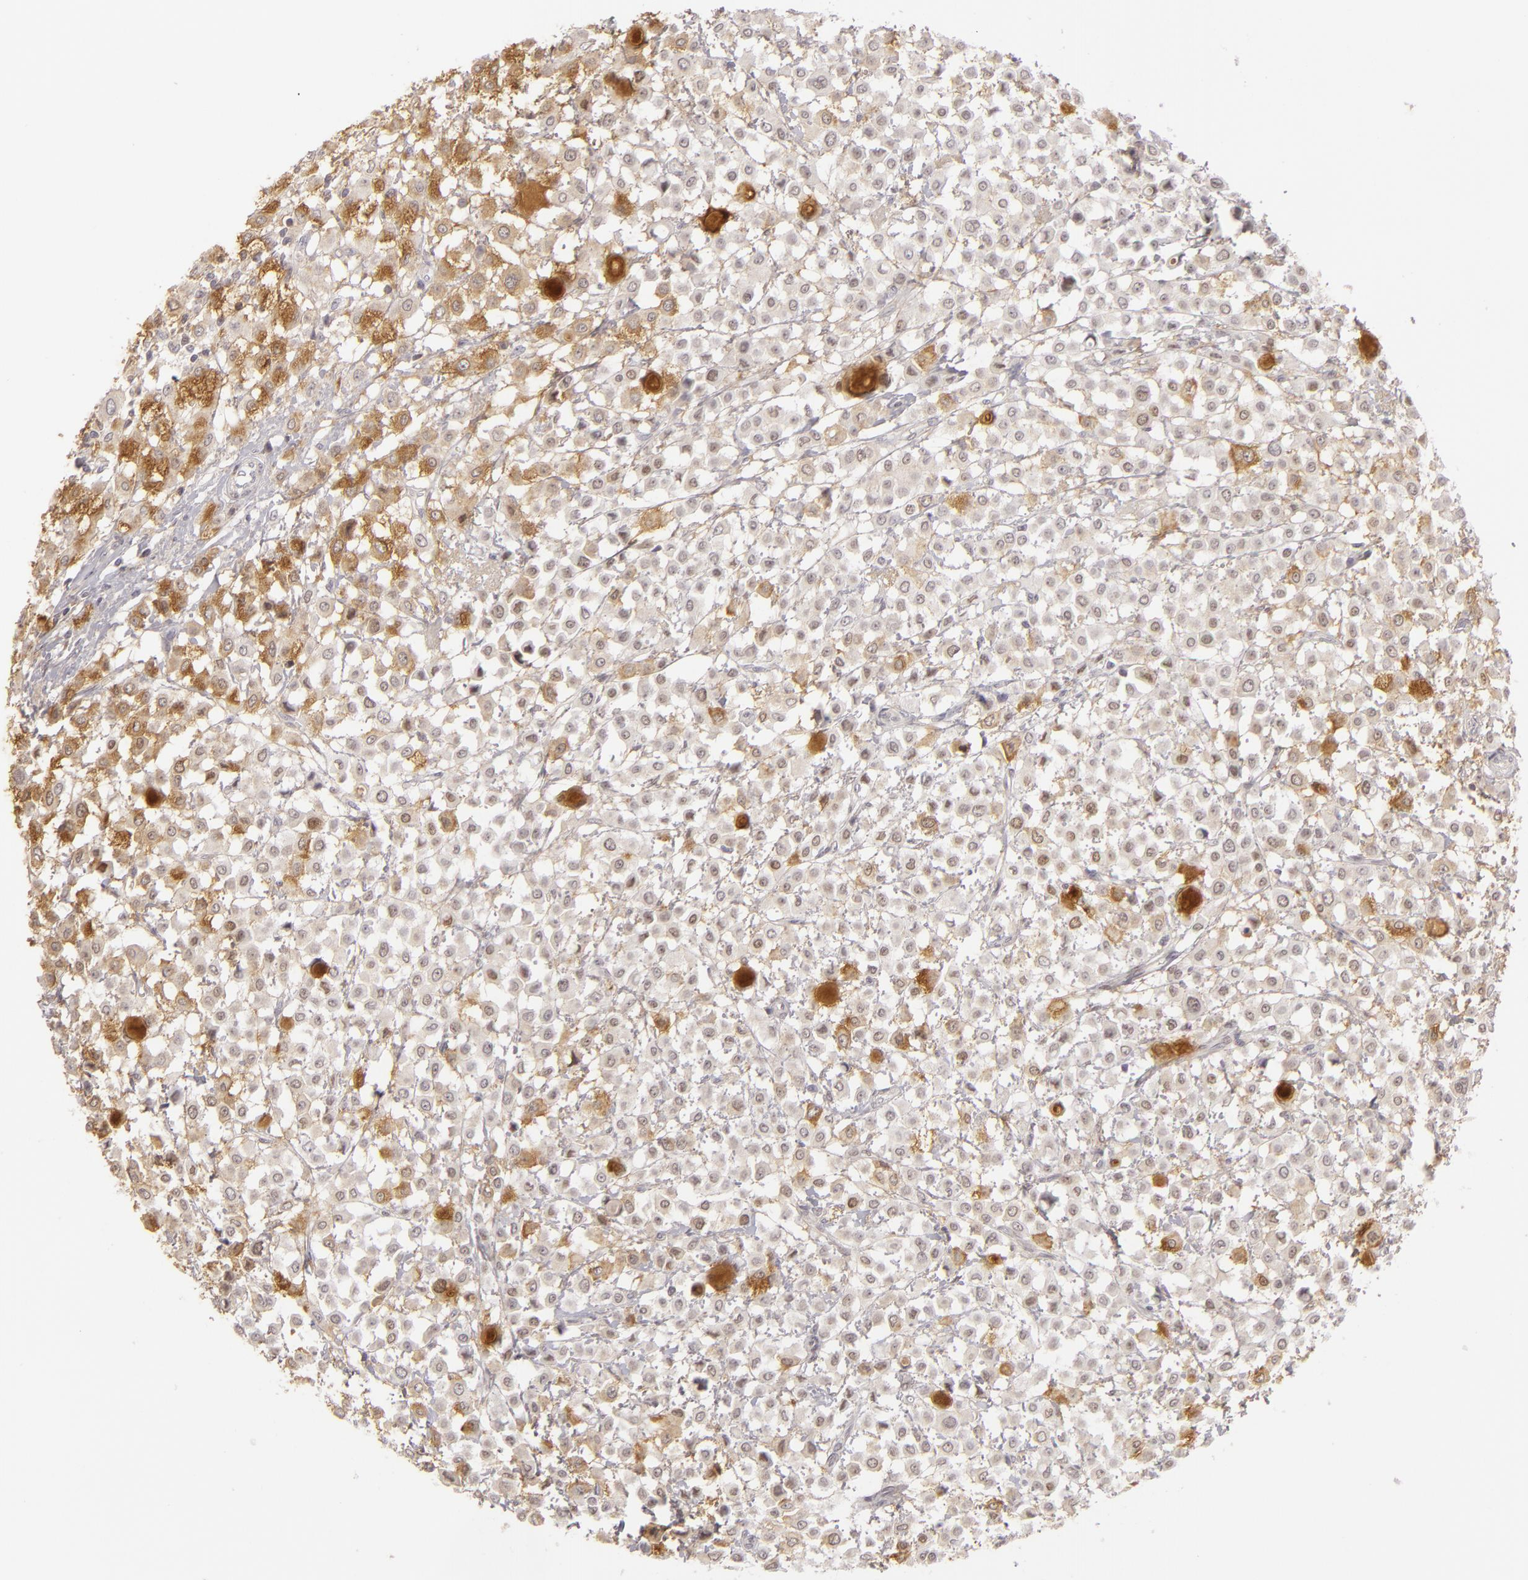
{"staining": {"intensity": "moderate", "quantity": "25%-75%", "location": "cytoplasmic/membranous,nuclear"}, "tissue": "breast cancer", "cell_type": "Tumor cells", "image_type": "cancer", "snomed": [{"axis": "morphology", "description": "Lobular carcinoma"}, {"axis": "topography", "description": "Breast"}], "caption": "Protein expression analysis of breast lobular carcinoma shows moderate cytoplasmic/membranous and nuclear positivity in about 25%-75% of tumor cells.", "gene": "SIX1", "patient": {"sex": "female", "age": 85}}